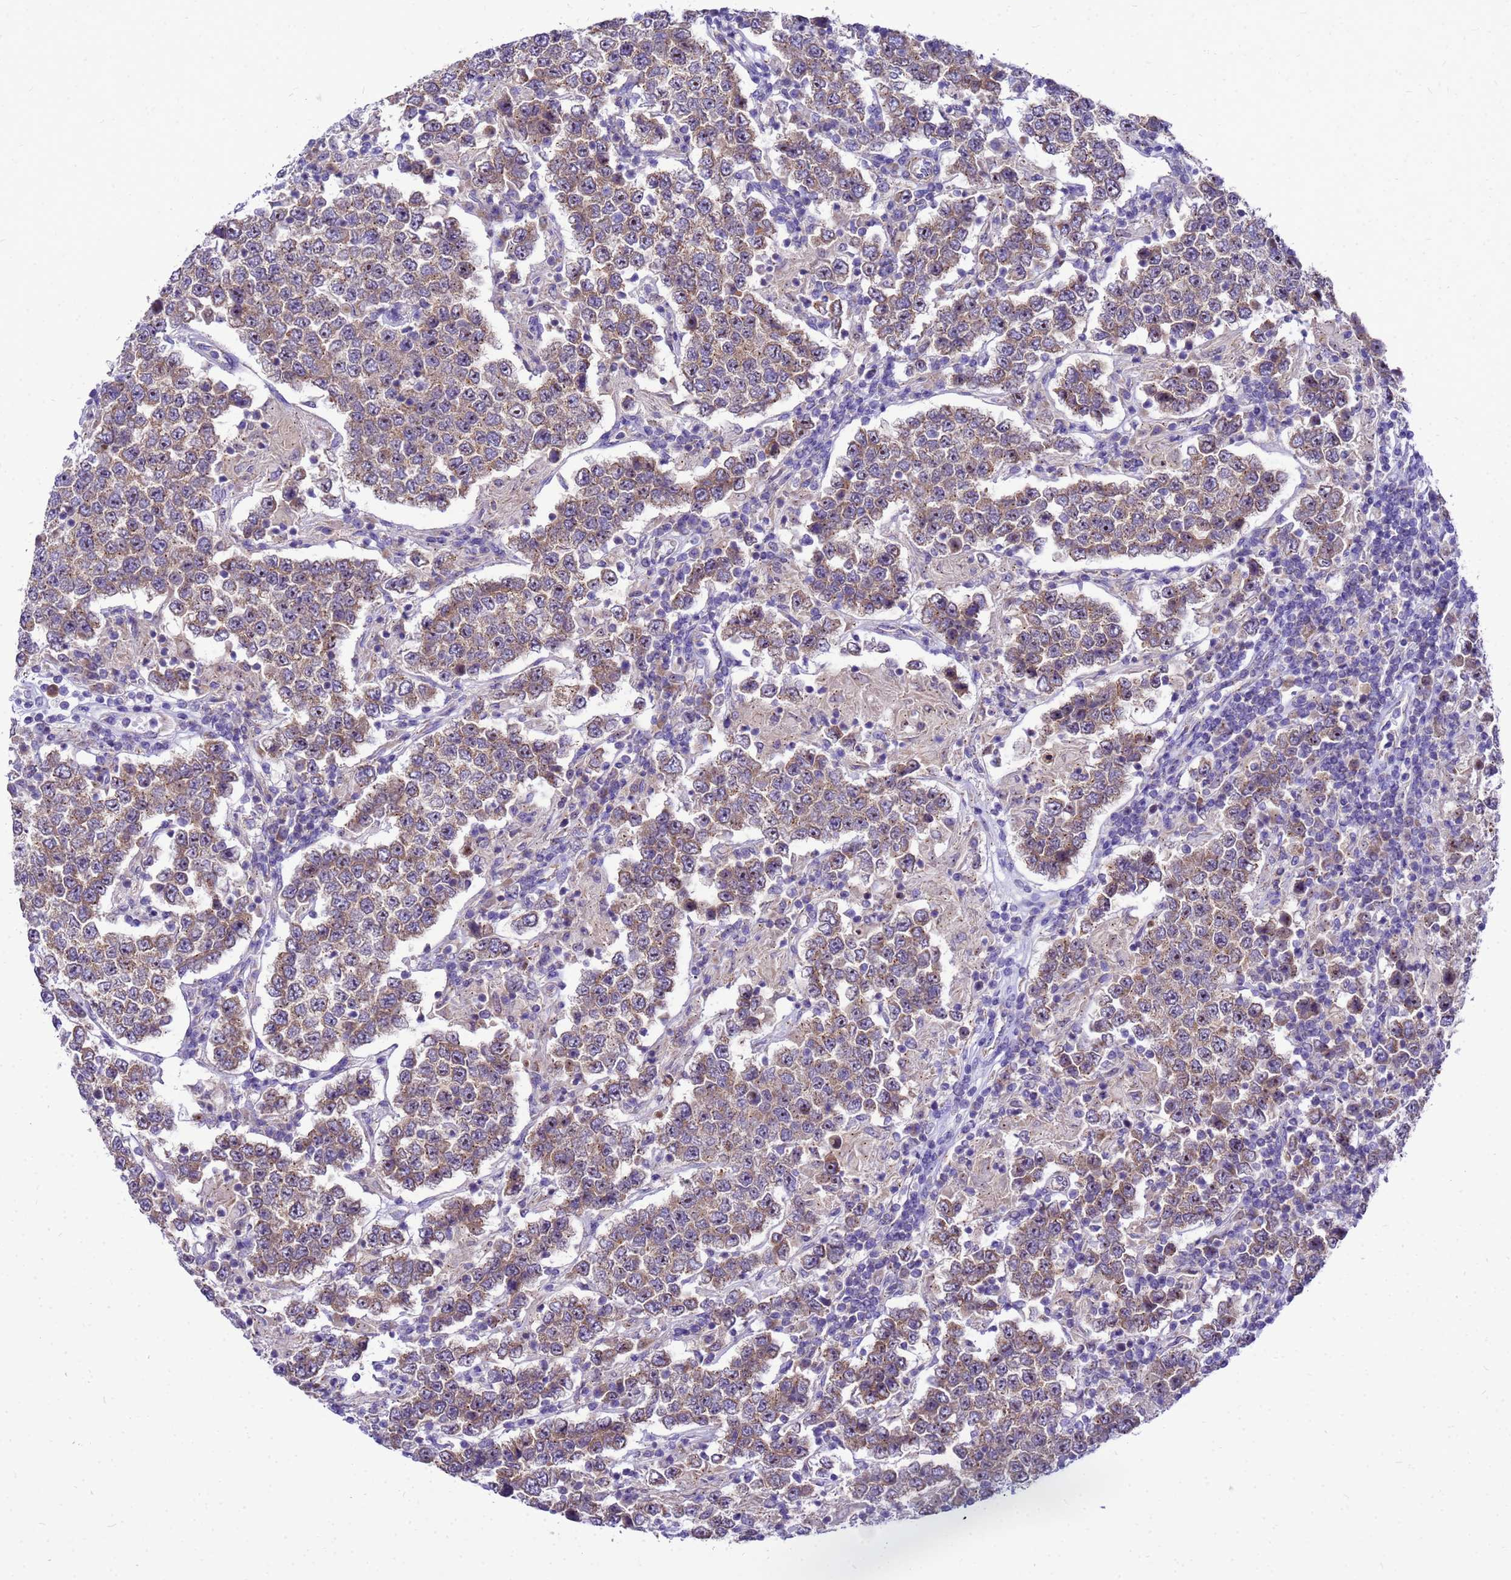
{"staining": {"intensity": "moderate", "quantity": ">75%", "location": "cytoplasmic/membranous"}, "tissue": "testis cancer", "cell_type": "Tumor cells", "image_type": "cancer", "snomed": [{"axis": "morphology", "description": "Normal tissue, NOS"}, {"axis": "morphology", "description": "Urothelial carcinoma, High grade"}, {"axis": "morphology", "description": "Seminoma, NOS"}, {"axis": "morphology", "description": "Carcinoma, Embryonal, NOS"}, {"axis": "topography", "description": "Urinary bladder"}, {"axis": "topography", "description": "Testis"}], "caption": "Tumor cells display medium levels of moderate cytoplasmic/membranous expression in approximately >75% of cells in testis cancer.", "gene": "POP7", "patient": {"sex": "male", "age": 41}}